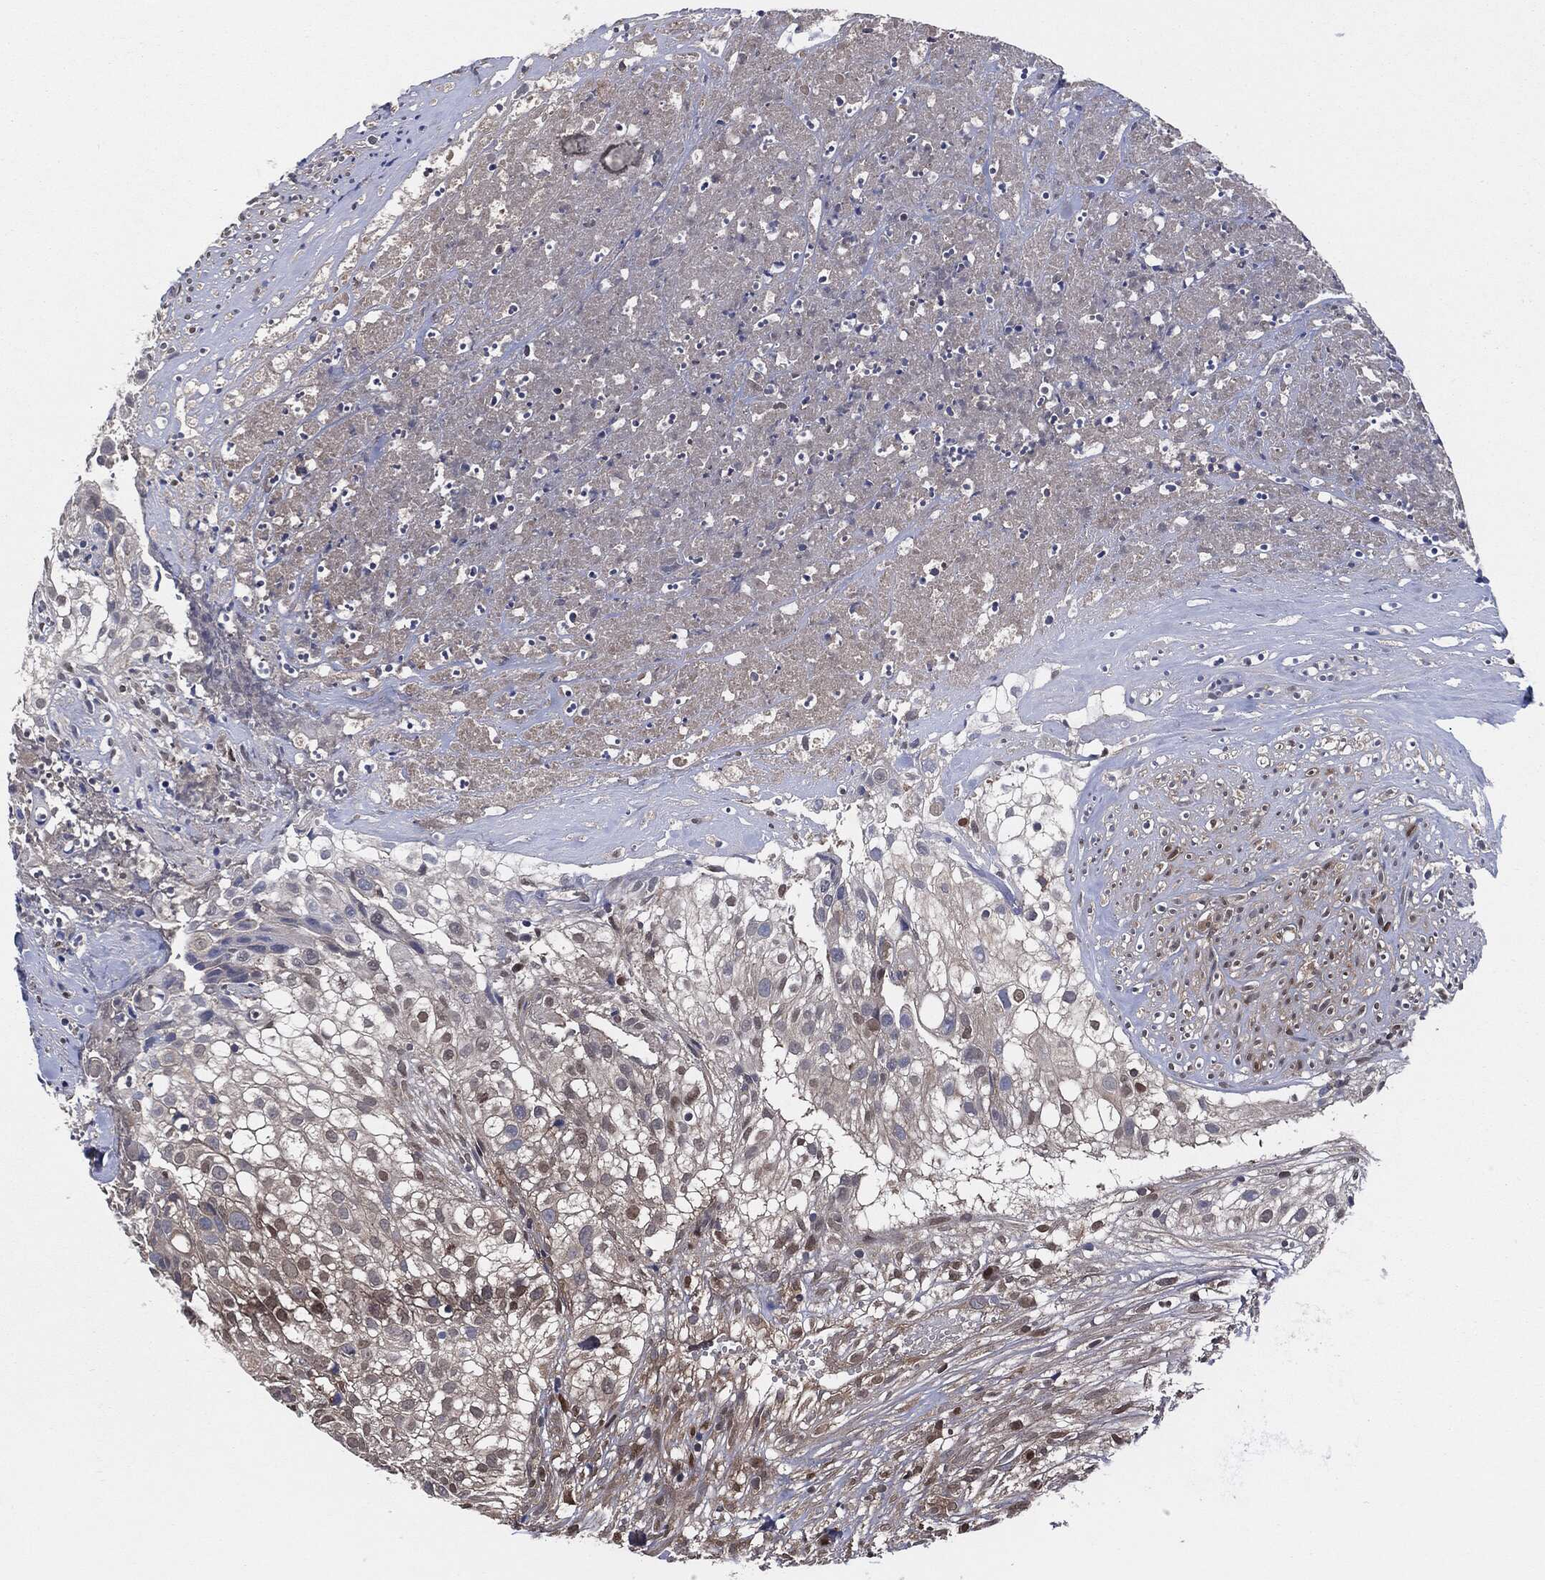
{"staining": {"intensity": "moderate", "quantity": "<25%", "location": "cytoplasmic/membranous"}, "tissue": "urothelial cancer", "cell_type": "Tumor cells", "image_type": "cancer", "snomed": [{"axis": "morphology", "description": "Urothelial carcinoma, High grade"}, {"axis": "topography", "description": "Urinary bladder"}], "caption": "The micrograph demonstrates a brown stain indicating the presence of a protein in the cytoplasmic/membranous of tumor cells in high-grade urothelial carcinoma.", "gene": "XPNPEP1", "patient": {"sex": "female", "age": 79}}